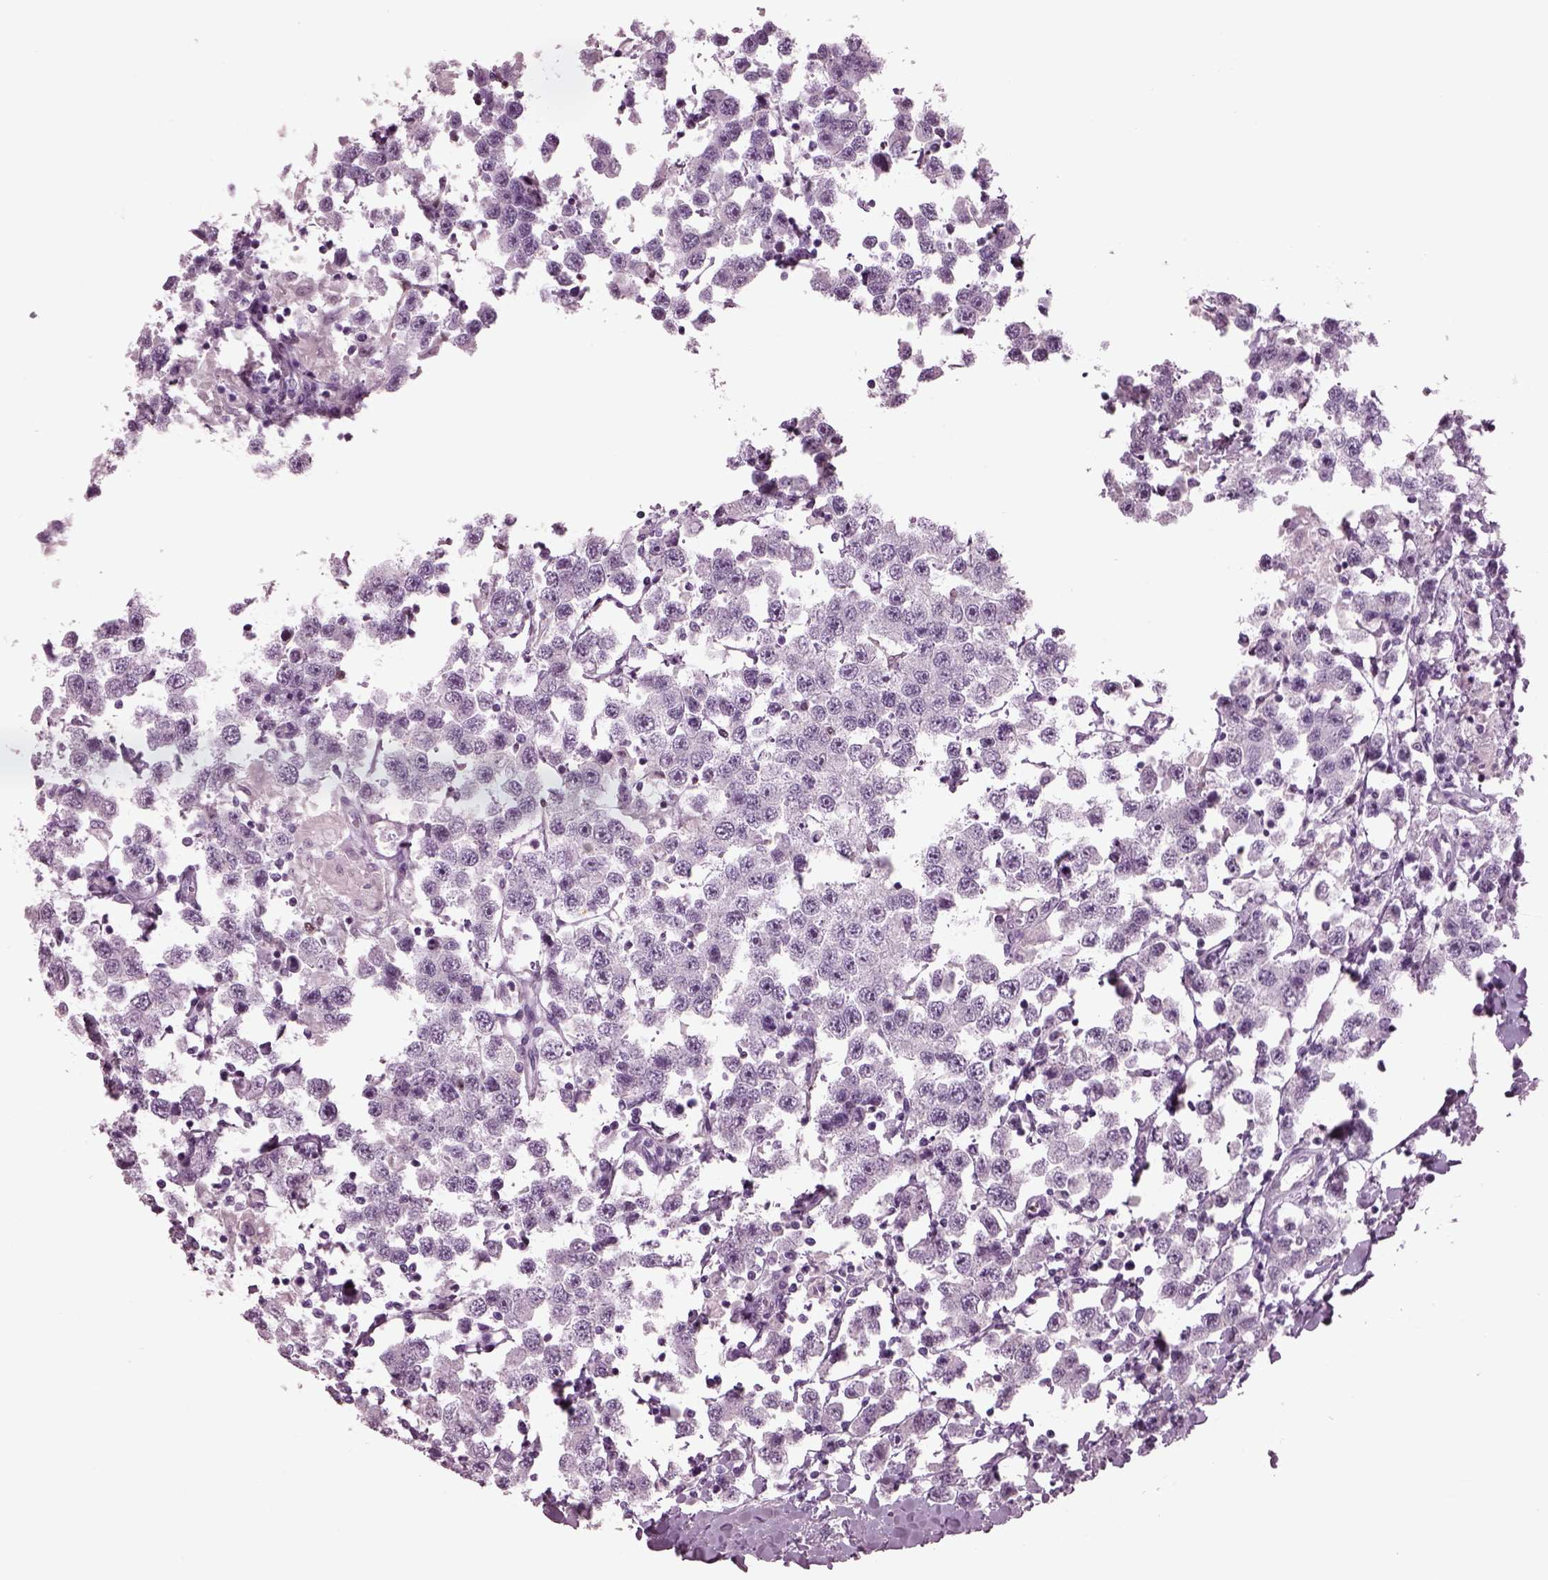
{"staining": {"intensity": "negative", "quantity": "none", "location": "none"}, "tissue": "testis cancer", "cell_type": "Tumor cells", "image_type": "cancer", "snomed": [{"axis": "morphology", "description": "Seminoma, NOS"}, {"axis": "topography", "description": "Testis"}], "caption": "The histopathology image demonstrates no significant staining in tumor cells of seminoma (testis).", "gene": "TPPP2", "patient": {"sex": "male", "age": 45}}